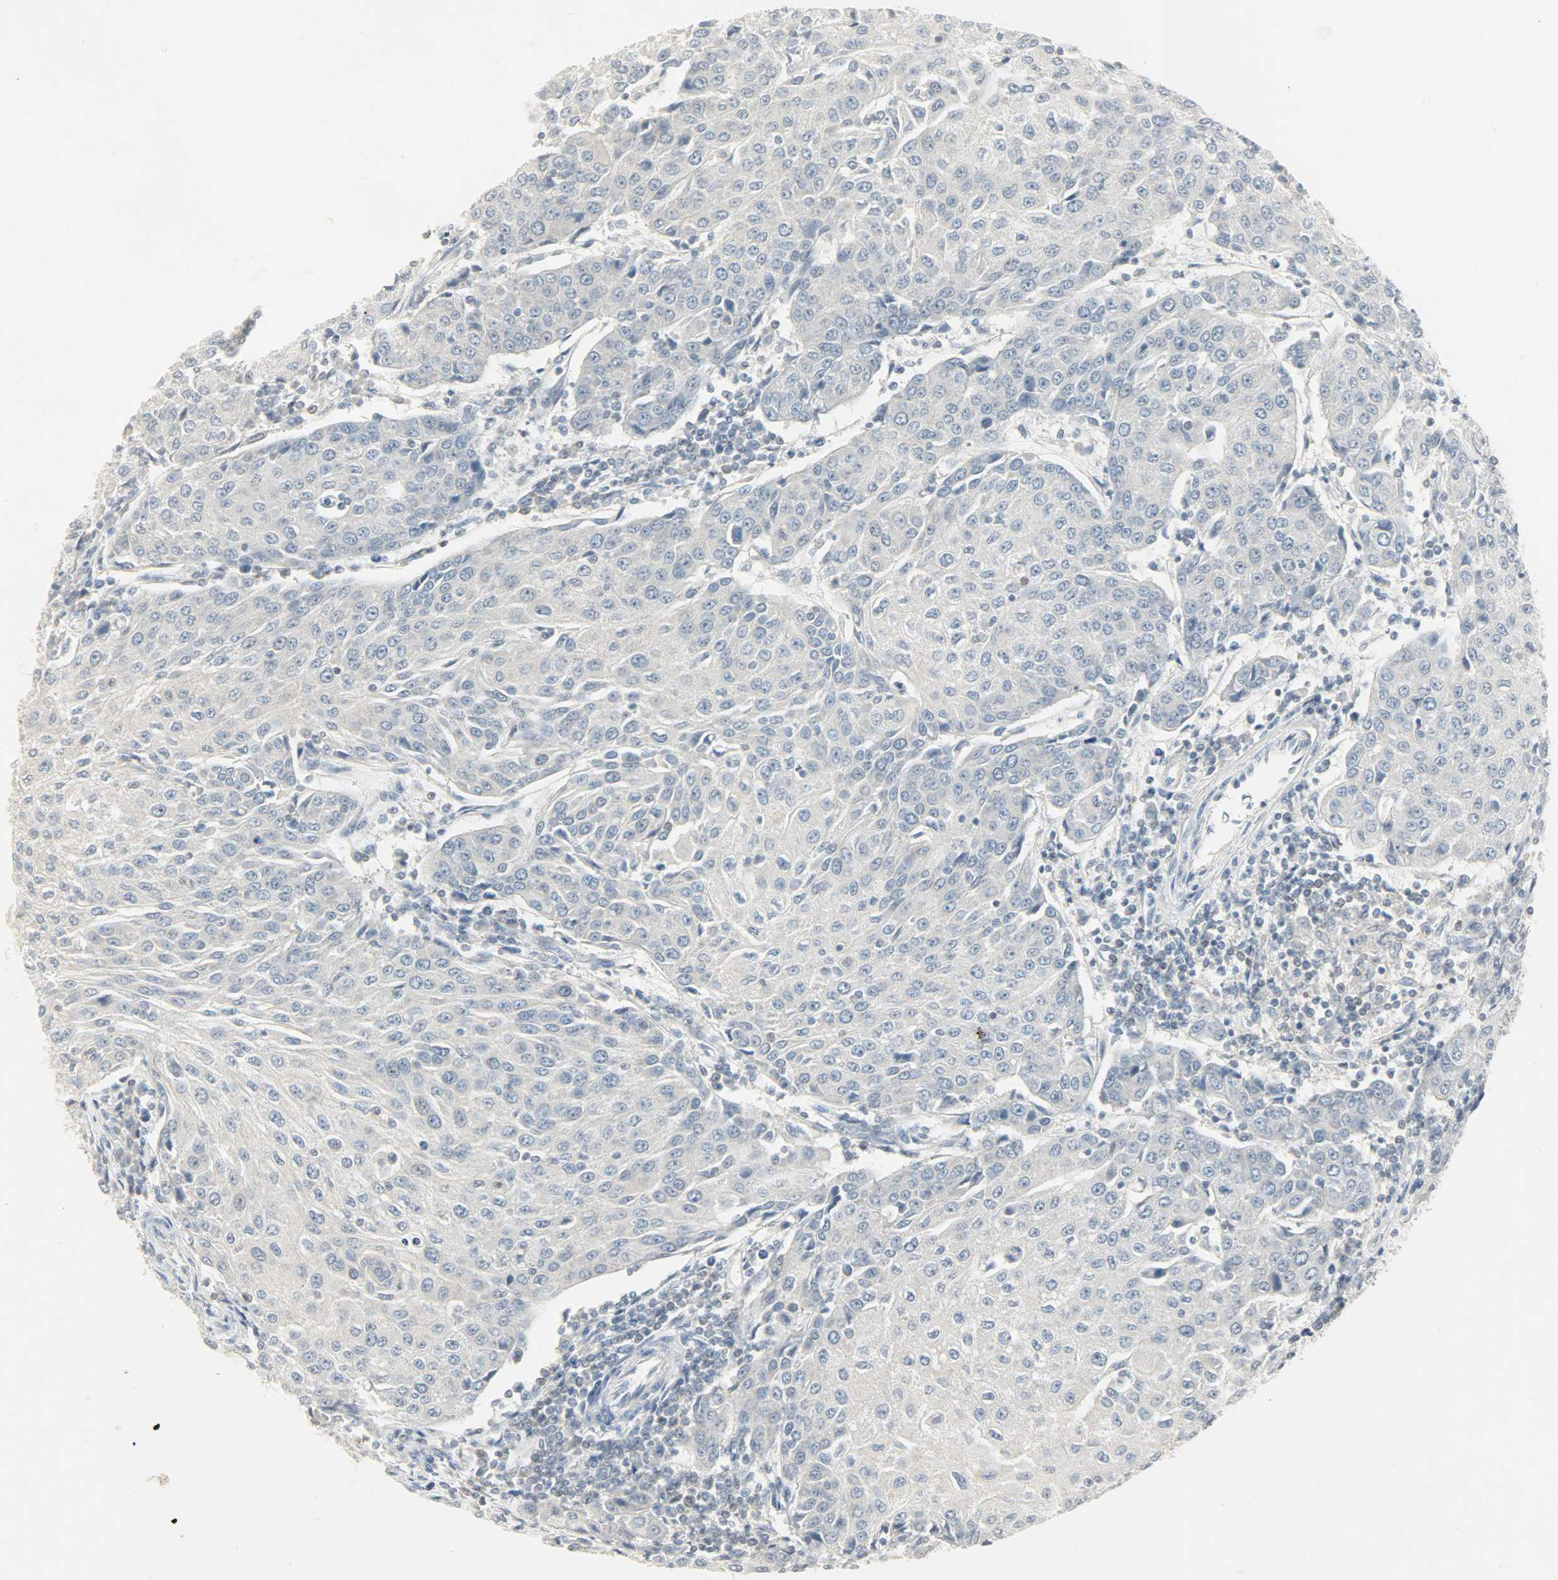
{"staining": {"intensity": "negative", "quantity": "none", "location": "none"}, "tissue": "urothelial cancer", "cell_type": "Tumor cells", "image_type": "cancer", "snomed": [{"axis": "morphology", "description": "Urothelial carcinoma, High grade"}, {"axis": "topography", "description": "Urinary bladder"}], "caption": "This is an immunohistochemistry histopathology image of high-grade urothelial carcinoma. There is no positivity in tumor cells.", "gene": "CAMK4", "patient": {"sex": "female", "age": 85}}